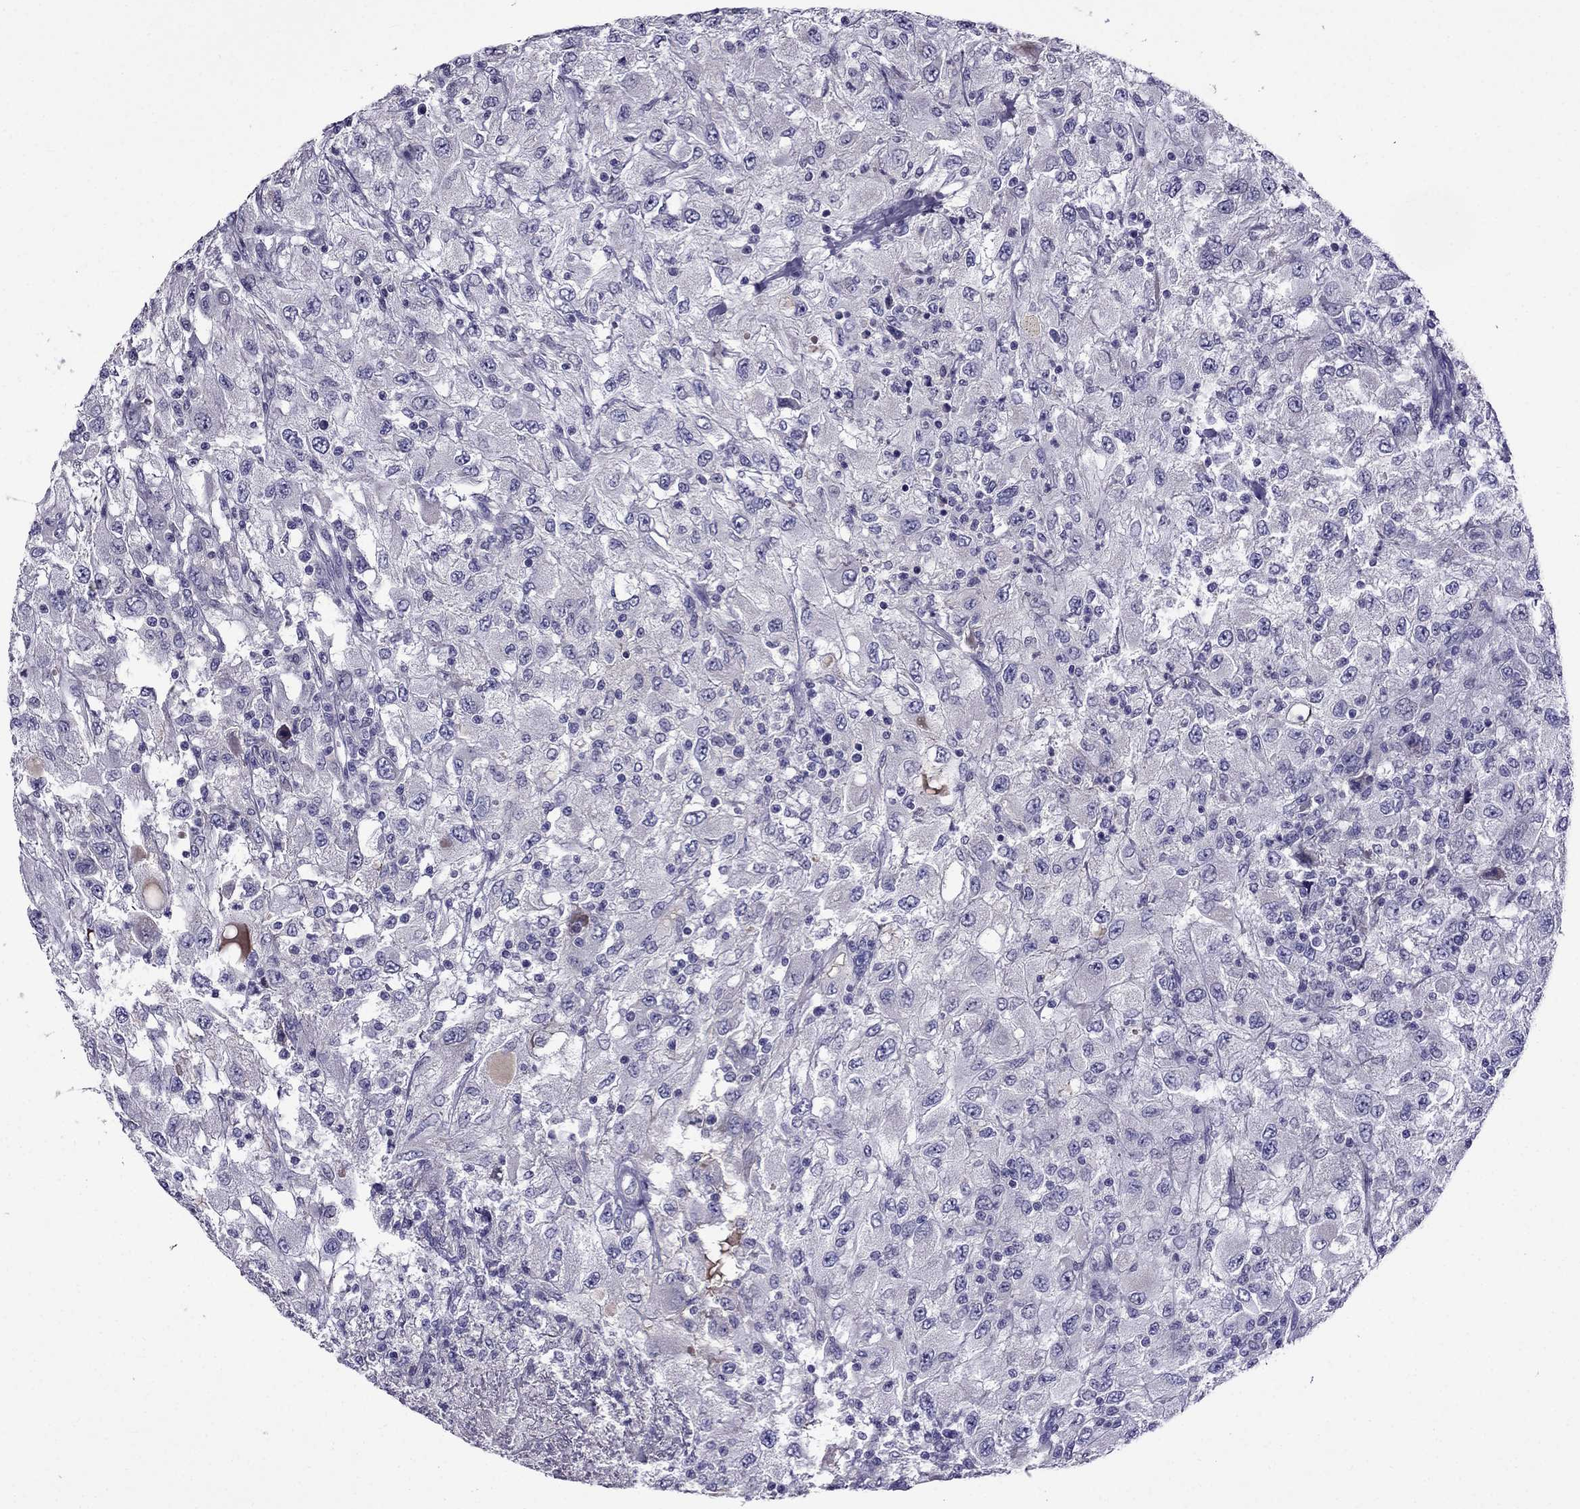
{"staining": {"intensity": "negative", "quantity": "none", "location": "none"}, "tissue": "renal cancer", "cell_type": "Tumor cells", "image_type": "cancer", "snomed": [{"axis": "morphology", "description": "Adenocarcinoma, NOS"}, {"axis": "topography", "description": "Kidney"}], "caption": "This is a micrograph of IHC staining of renal cancer (adenocarcinoma), which shows no staining in tumor cells. (Stains: DAB immunohistochemistry with hematoxylin counter stain, Microscopy: brightfield microscopy at high magnification).", "gene": "SPTBN4", "patient": {"sex": "female", "age": 67}}